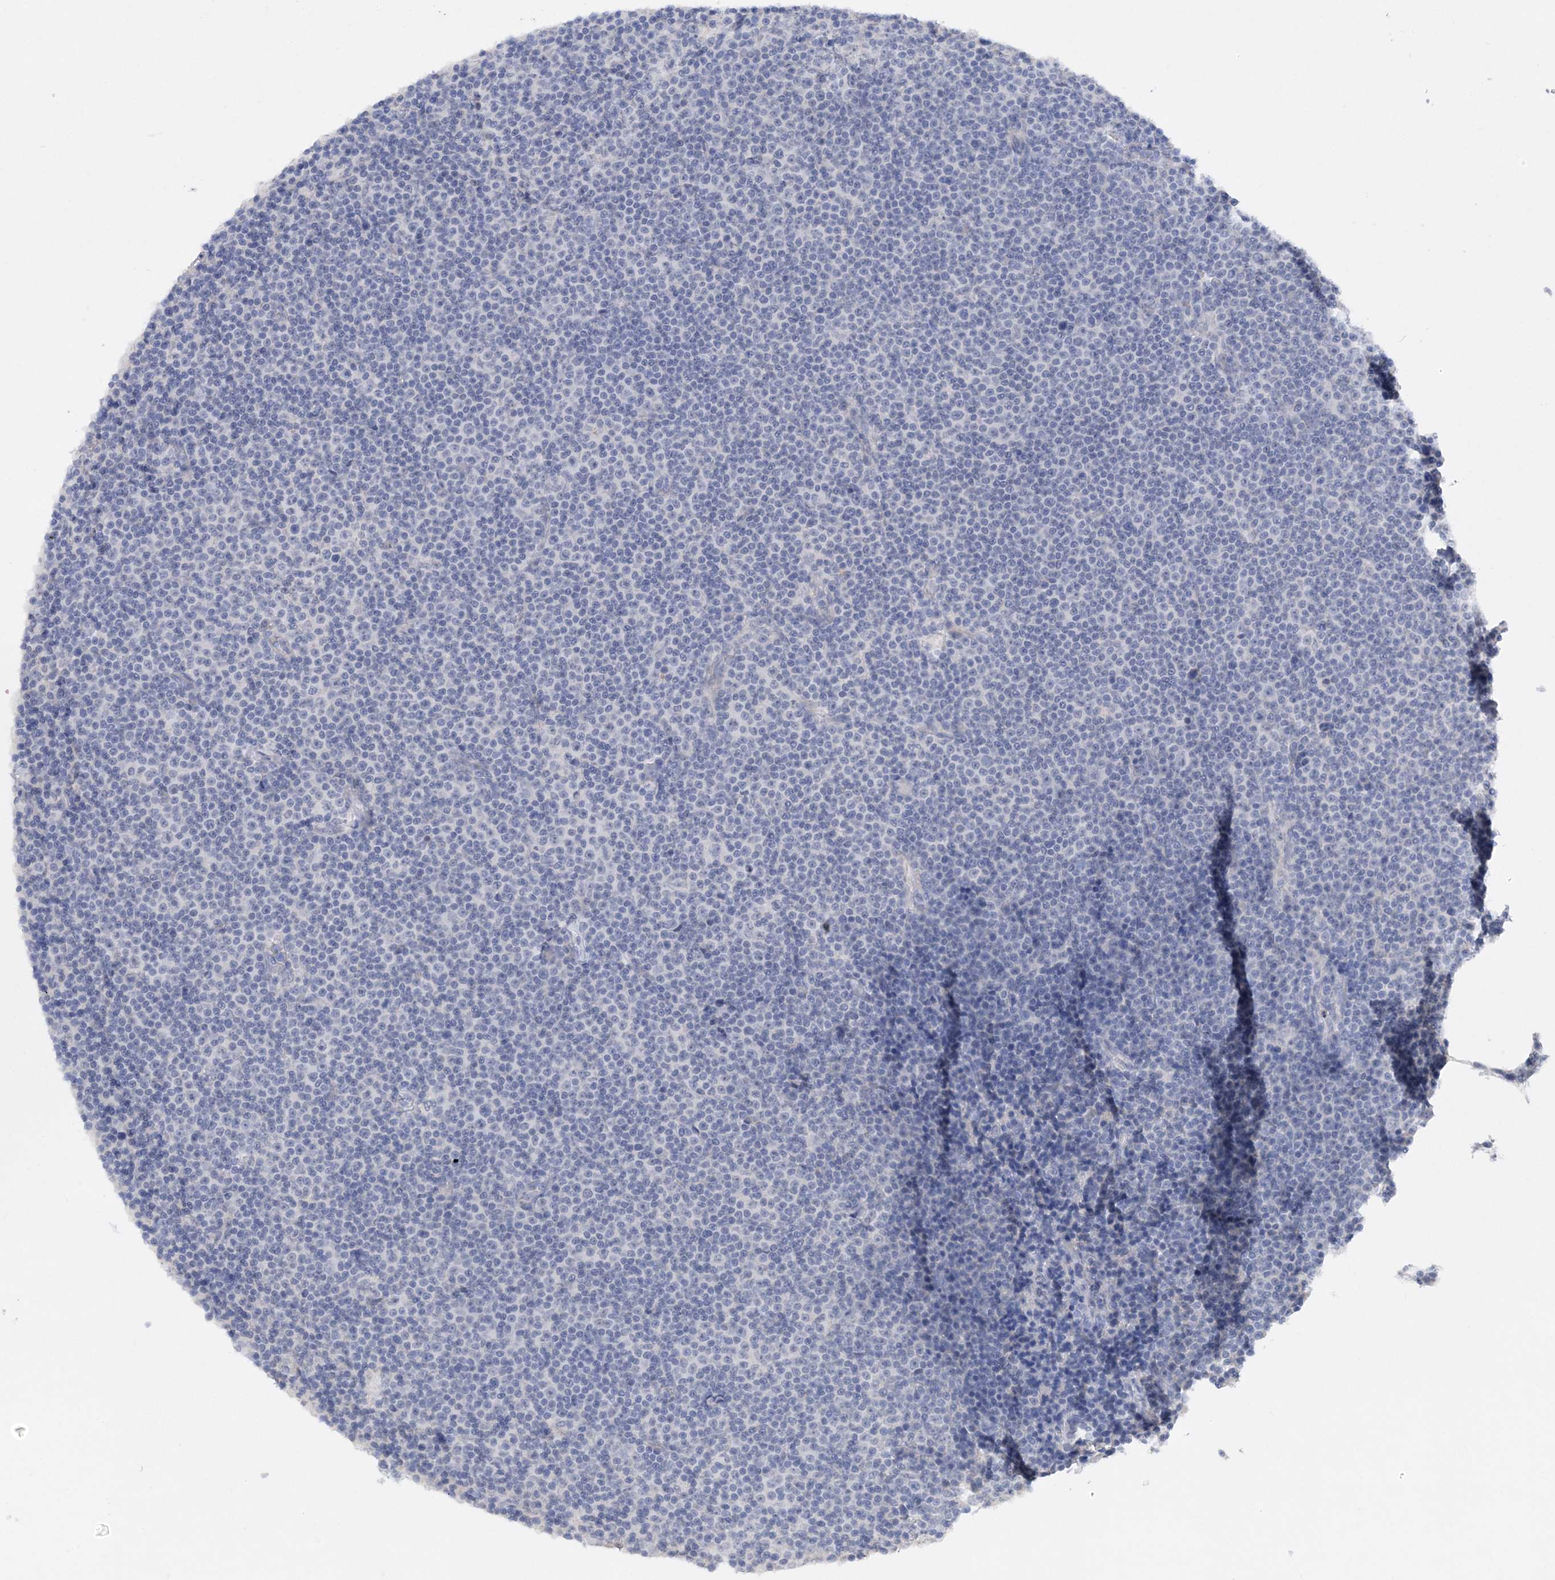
{"staining": {"intensity": "negative", "quantity": "none", "location": "none"}, "tissue": "lymphoma", "cell_type": "Tumor cells", "image_type": "cancer", "snomed": [{"axis": "morphology", "description": "Malignant lymphoma, non-Hodgkin's type, Low grade"}, {"axis": "topography", "description": "Lymph node"}], "caption": "Image shows no significant protein expression in tumor cells of malignant lymphoma, non-Hodgkin's type (low-grade).", "gene": "C11orf58", "patient": {"sex": "female", "age": 67}}